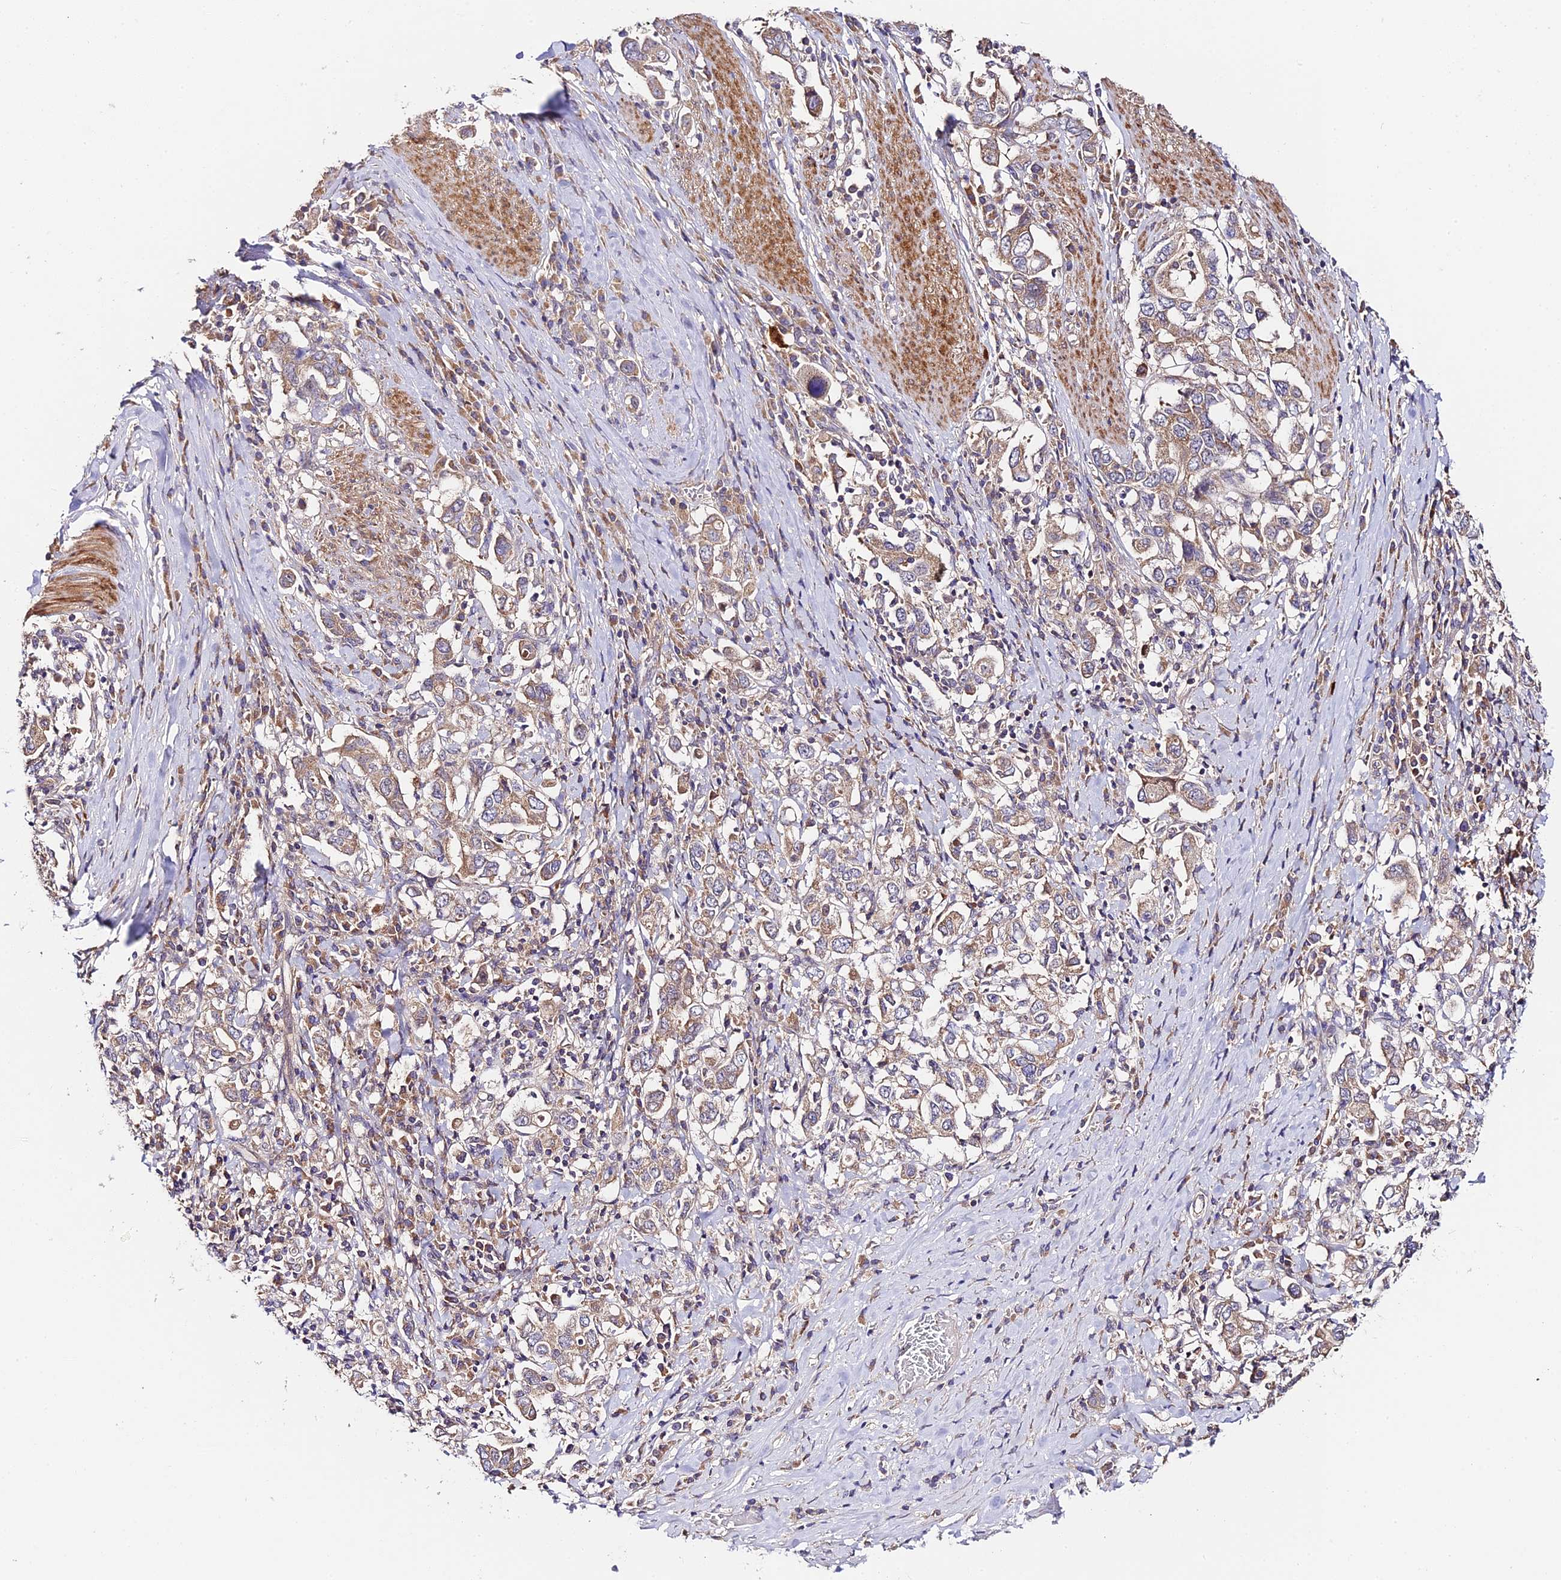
{"staining": {"intensity": "weak", "quantity": "25%-75%", "location": "cytoplasmic/membranous"}, "tissue": "stomach cancer", "cell_type": "Tumor cells", "image_type": "cancer", "snomed": [{"axis": "morphology", "description": "Adenocarcinoma, NOS"}, {"axis": "topography", "description": "Stomach, upper"}, {"axis": "topography", "description": "Stomach"}], "caption": "IHC of human stomach cancer (adenocarcinoma) reveals low levels of weak cytoplasmic/membranous expression in approximately 25%-75% of tumor cells.", "gene": "C3orf20", "patient": {"sex": "male", "age": 62}}